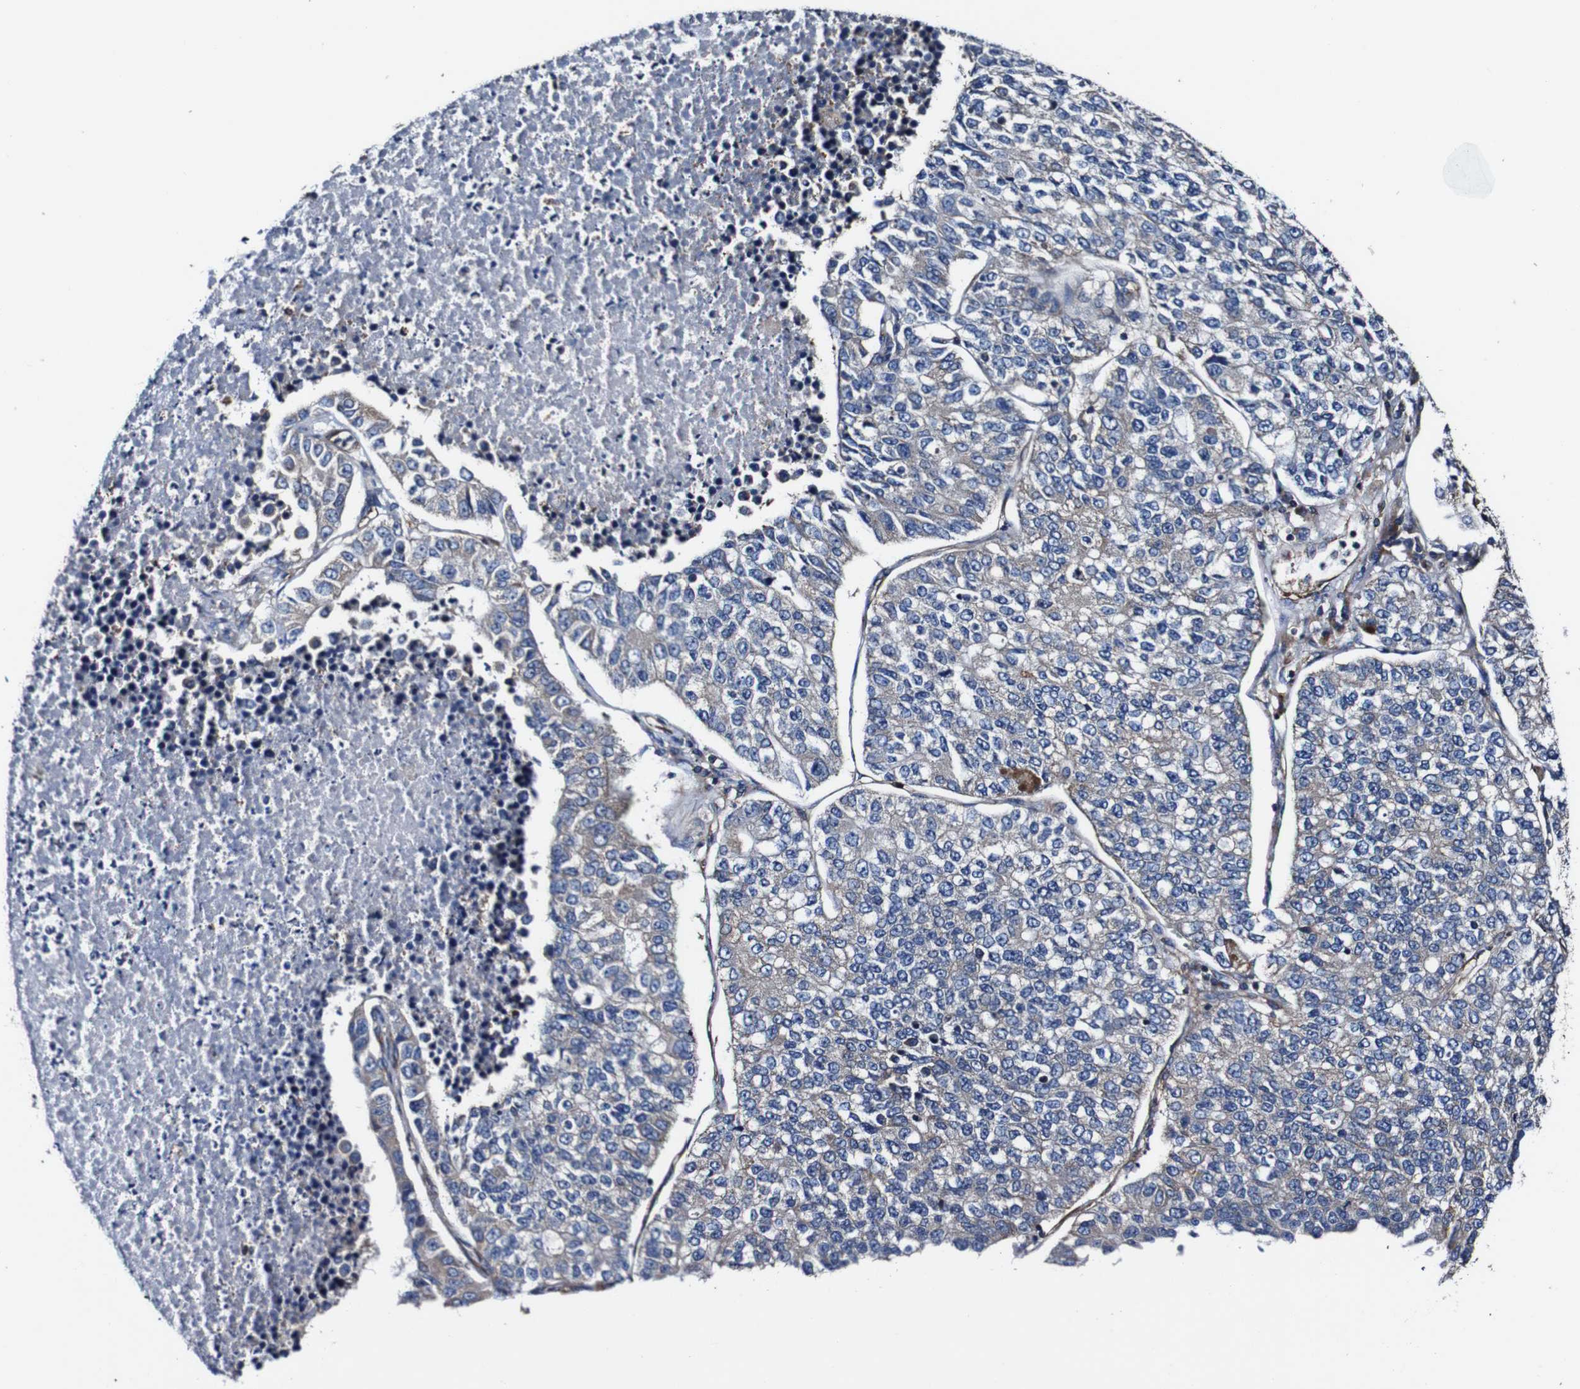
{"staining": {"intensity": "moderate", "quantity": "<25%", "location": "cytoplasmic/membranous"}, "tissue": "lung cancer", "cell_type": "Tumor cells", "image_type": "cancer", "snomed": [{"axis": "morphology", "description": "Adenocarcinoma, NOS"}, {"axis": "topography", "description": "Lung"}], "caption": "Lung adenocarcinoma stained with DAB immunohistochemistry shows low levels of moderate cytoplasmic/membranous expression in approximately <25% of tumor cells.", "gene": "CSF1R", "patient": {"sex": "male", "age": 49}}